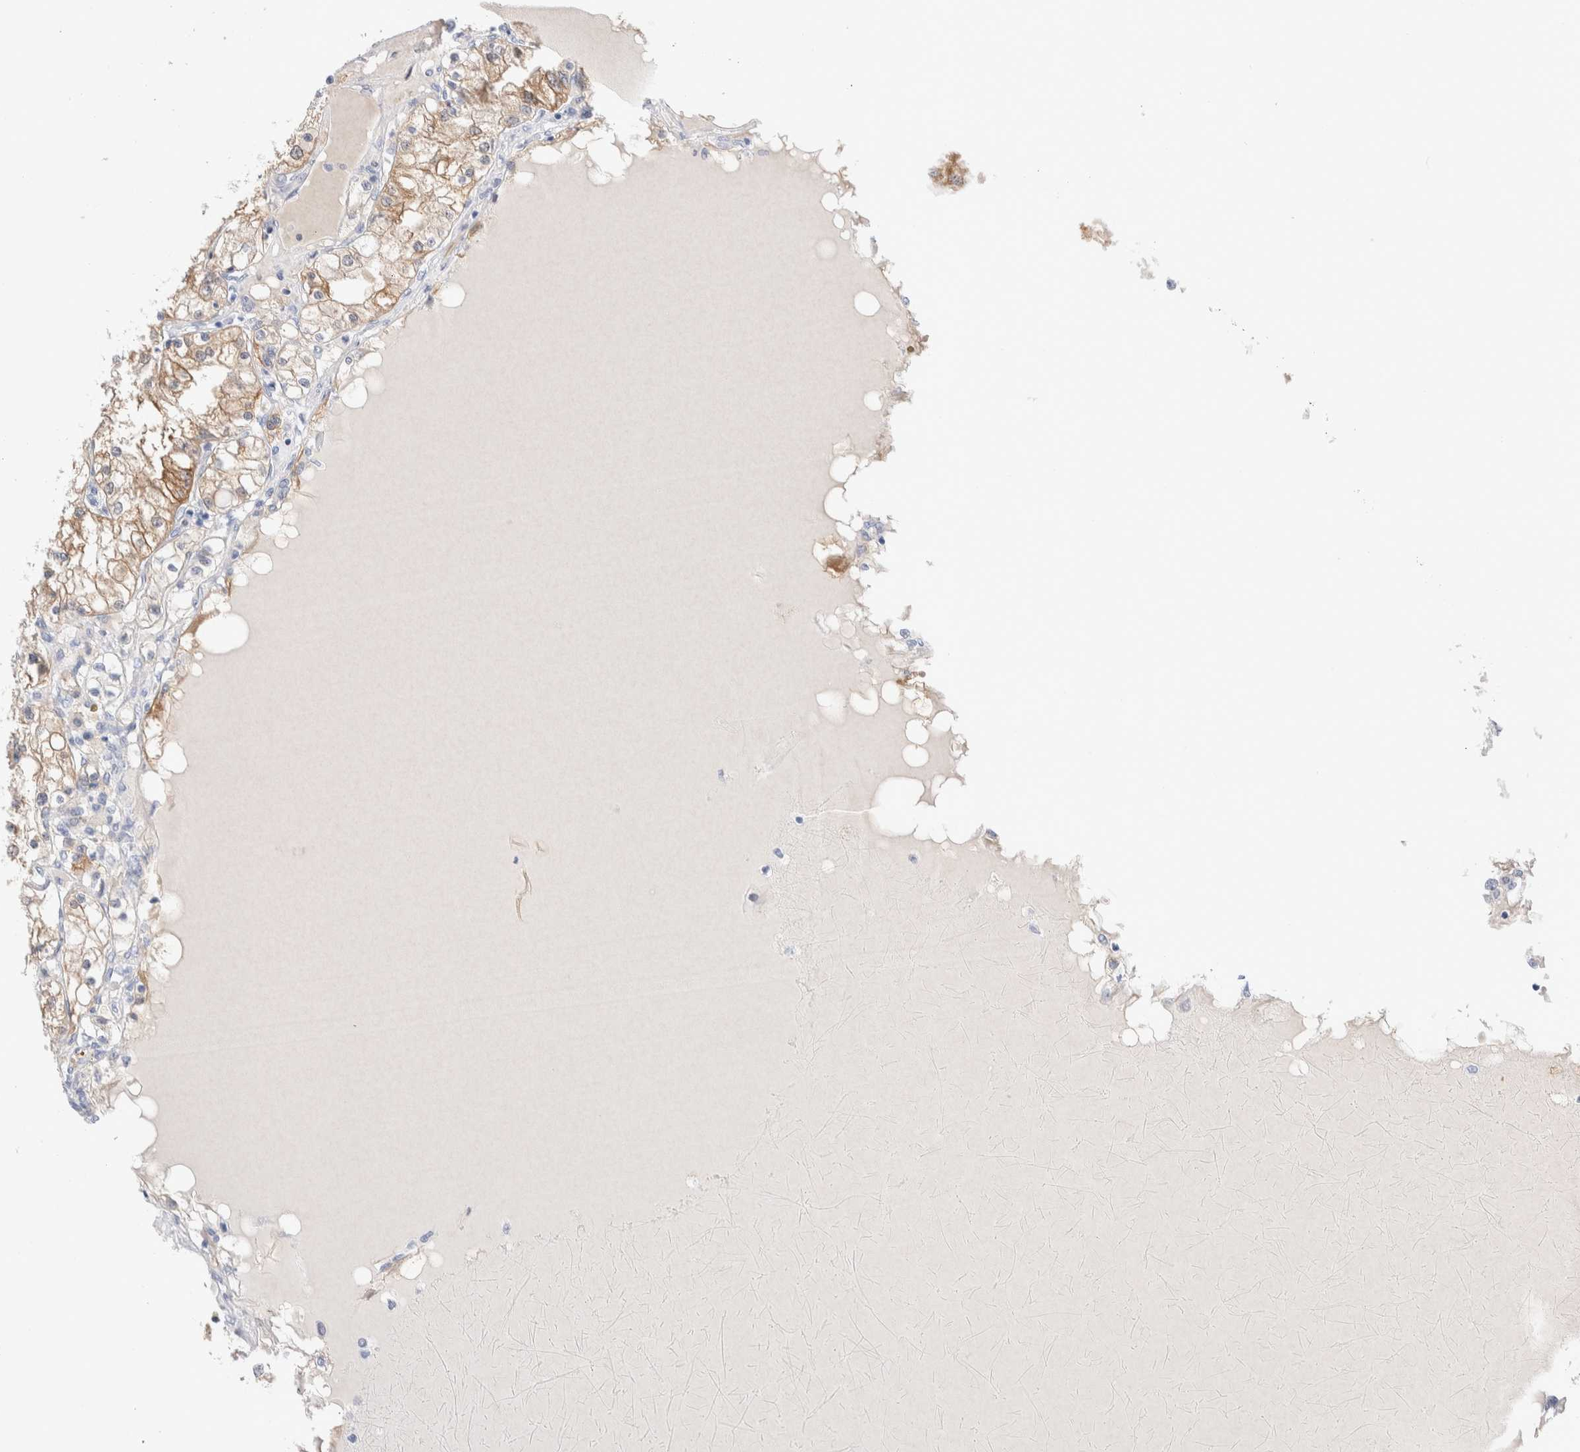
{"staining": {"intensity": "moderate", "quantity": ">75%", "location": "cytoplasmic/membranous"}, "tissue": "renal cancer", "cell_type": "Tumor cells", "image_type": "cancer", "snomed": [{"axis": "morphology", "description": "Adenocarcinoma, NOS"}, {"axis": "topography", "description": "Kidney"}], "caption": "The histopathology image displays staining of renal cancer (adenocarcinoma), revealing moderate cytoplasmic/membranous protein staining (brown color) within tumor cells.", "gene": "GDA", "patient": {"sex": "male", "age": 68}}